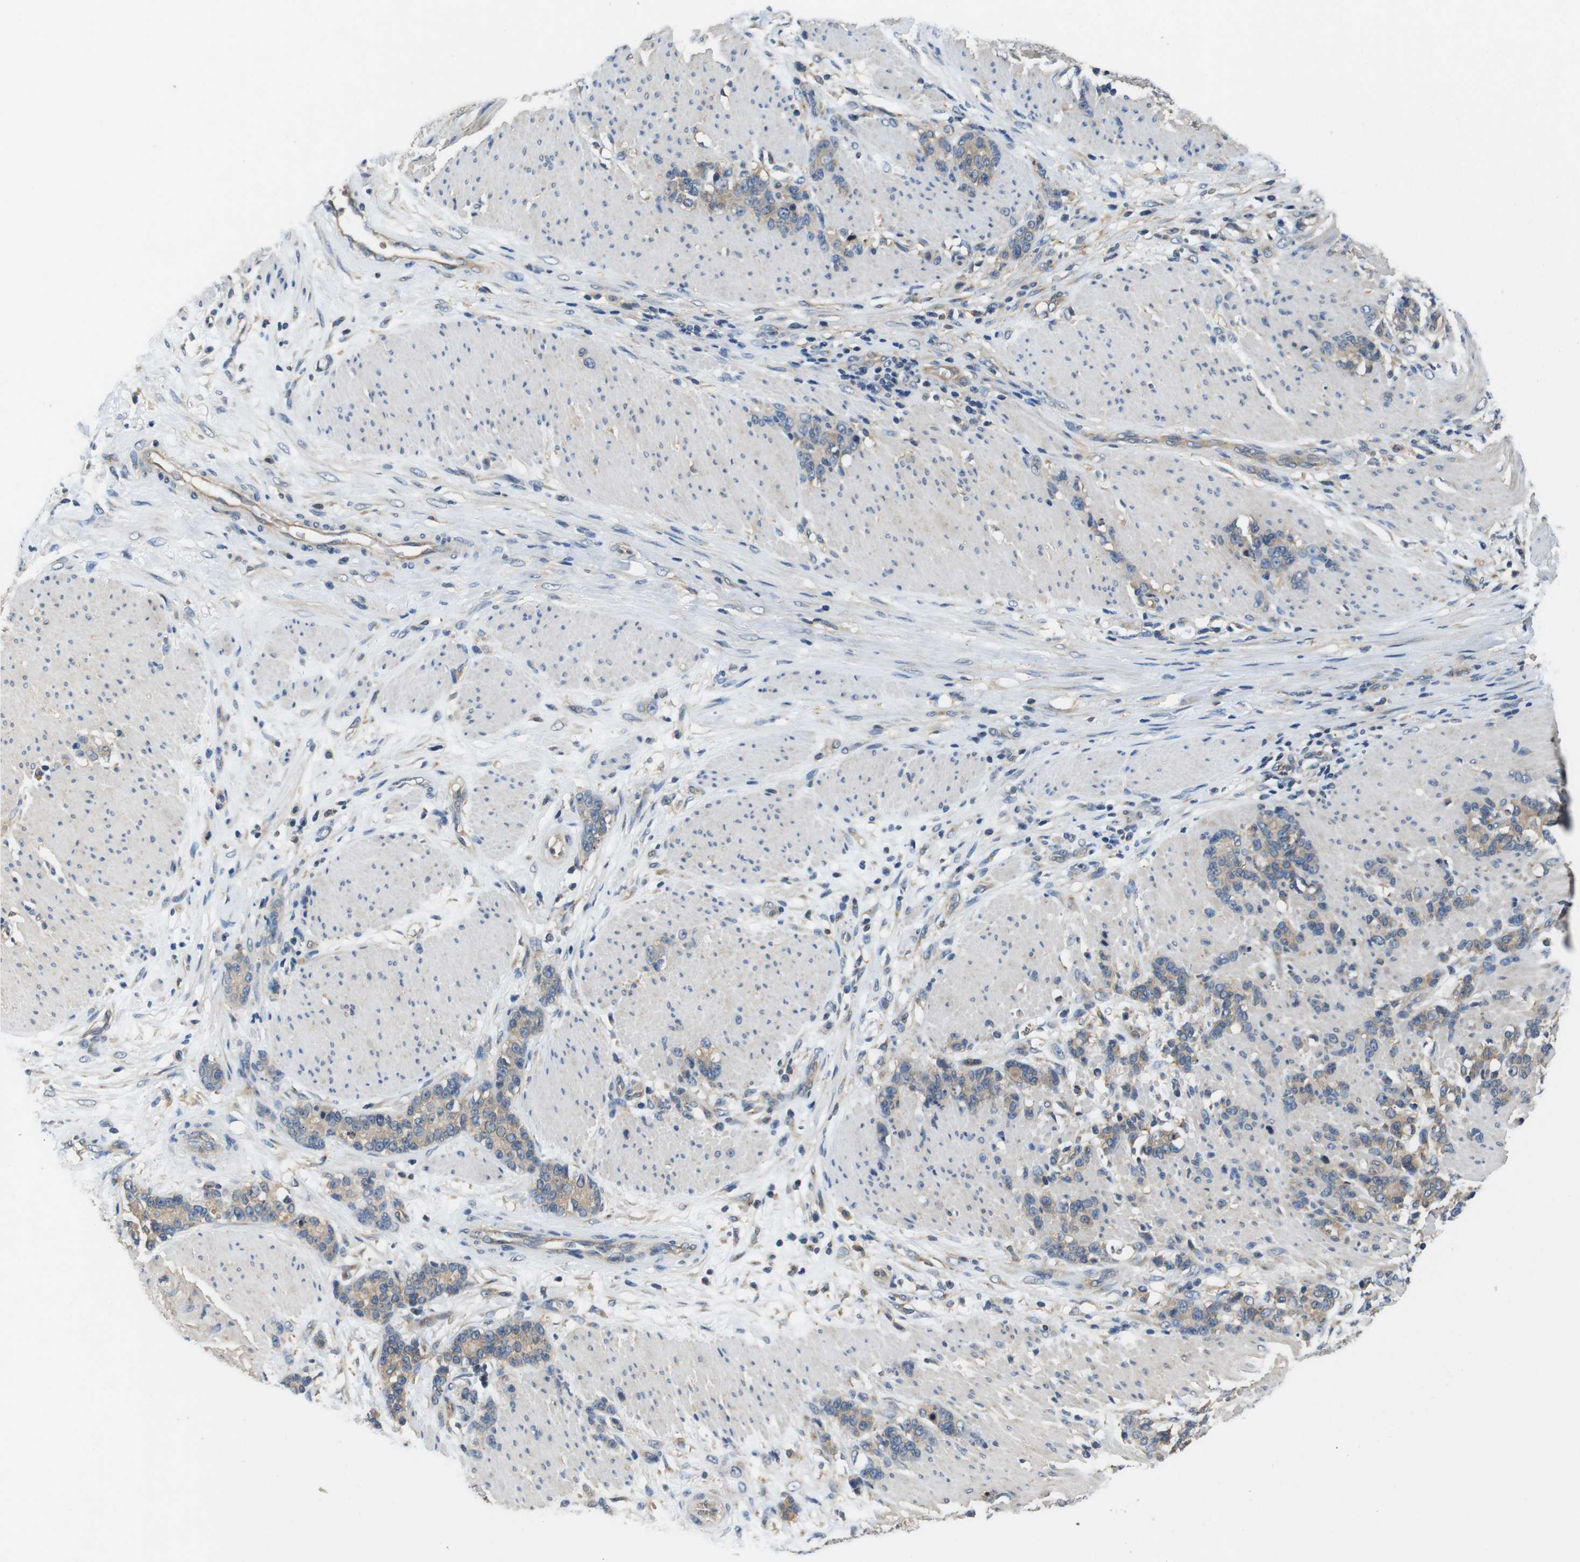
{"staining": {"intensity": "weak", "quantity": ">75%", "location": "cytoplasmic/membranous"}, "tissue": "stomach cancer", "cell_type": "Tumor cells", "image_type": "cancer", "snomed": [{"axis": "morphology", "description": "Adenocarcinoma, NOS"}, {"axis": "topography", "description": "Stomach, lower"}], "caption": "A brown stain highlights weak cytoplasmic/membranous staining of a protein in stomach cancer (adenocarcinoma) tumor cells. Ihc stains the protein of interest in brown and the nuclei are stained blue.", "gene": "DCTN1", "patient": {"sex": "male", "age": 88}}